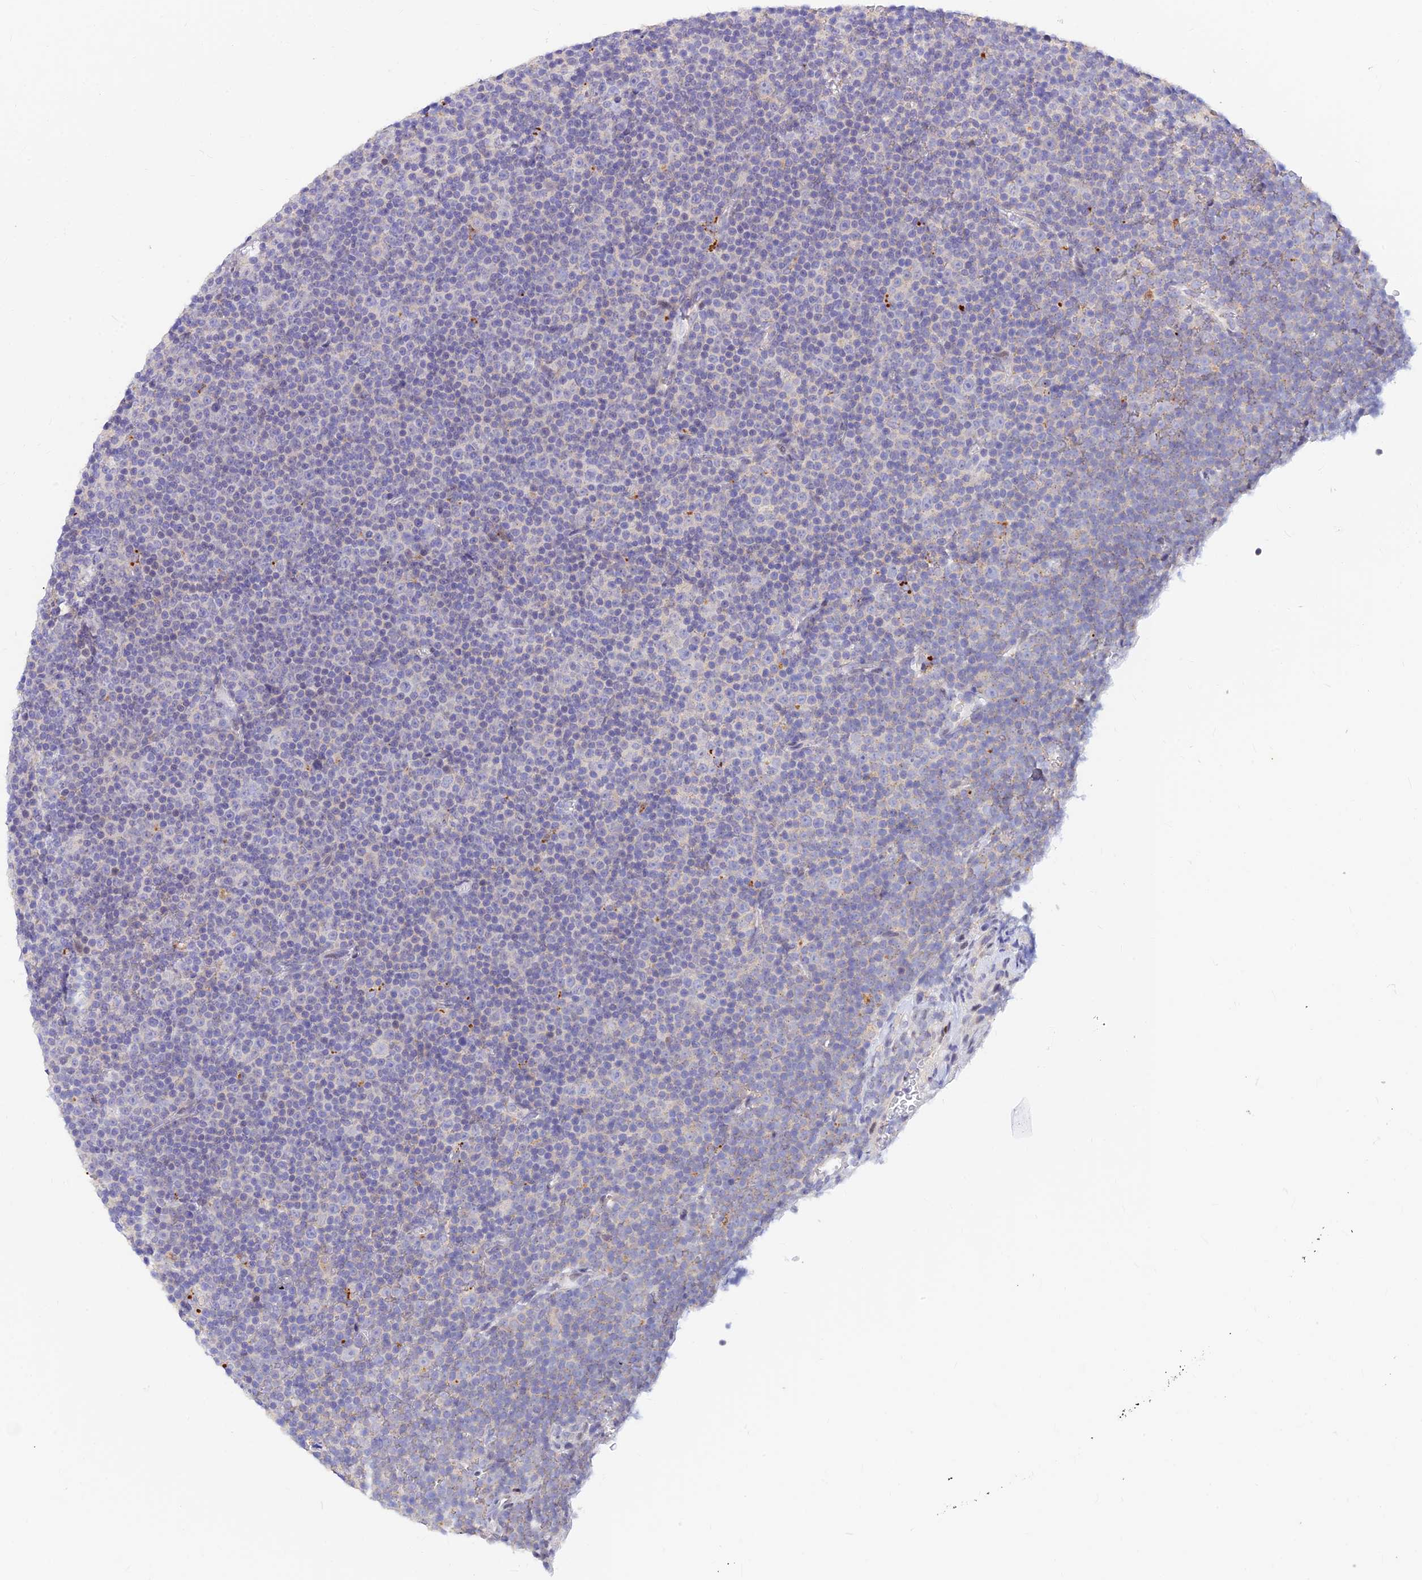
{"staining": {"intensity": "negative", "quantity": "none", "location": "none"}, "tissue": "lymphoma", "cell_type": "Tumor cells", "image_type": "cancer", "snomed": [{"axis": "morphology", "description": "Malignant lymphoma, non-Hodgkin's type, Low grade"}, {"axis": "topography", "description": "Lymph node"}], "caption": "Tumor cells are negative for brown protein staining in lymphoma.", "gene": "INKA1", "patient": {"sex": "female", "age": 67}}